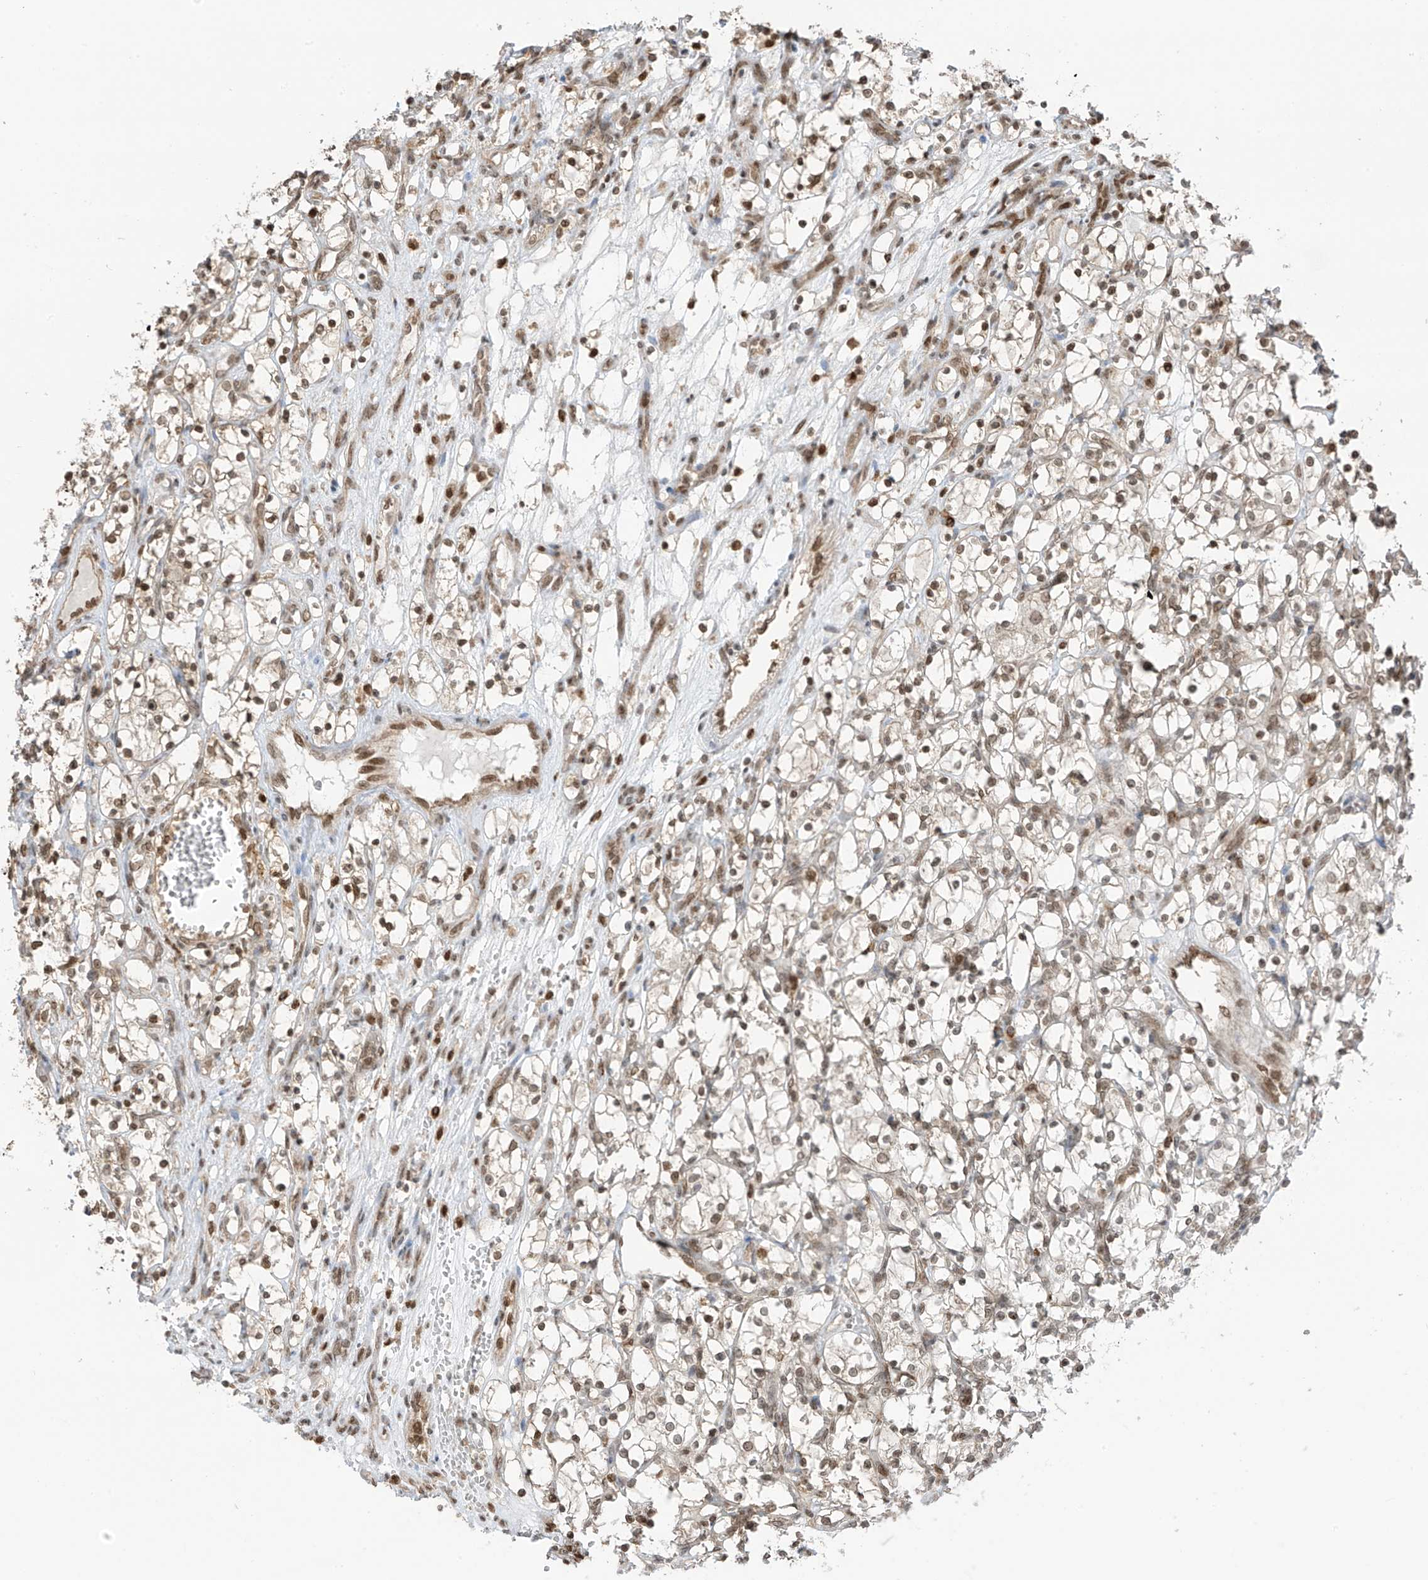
{"staining": {"intensity": "weak", "quantity": "25%-75%", "location": "nuclear"}, "tissue": "renal cancer", "cell_type": "Tumor cells", "image_type": "cancer", "snomed": [{"axis": "morphology", "description": "Adenocarcinoma, NOS"}, {"axis": "topography", "description": "Kidney"}], "caption": "Renal adenocarcinoma stained with a brown dye displays weak nuclear positive positivity in about 25%-75% of tumor cells.", "gene": "KPNB1", "patient": {"sex": "female", "age": 69}}